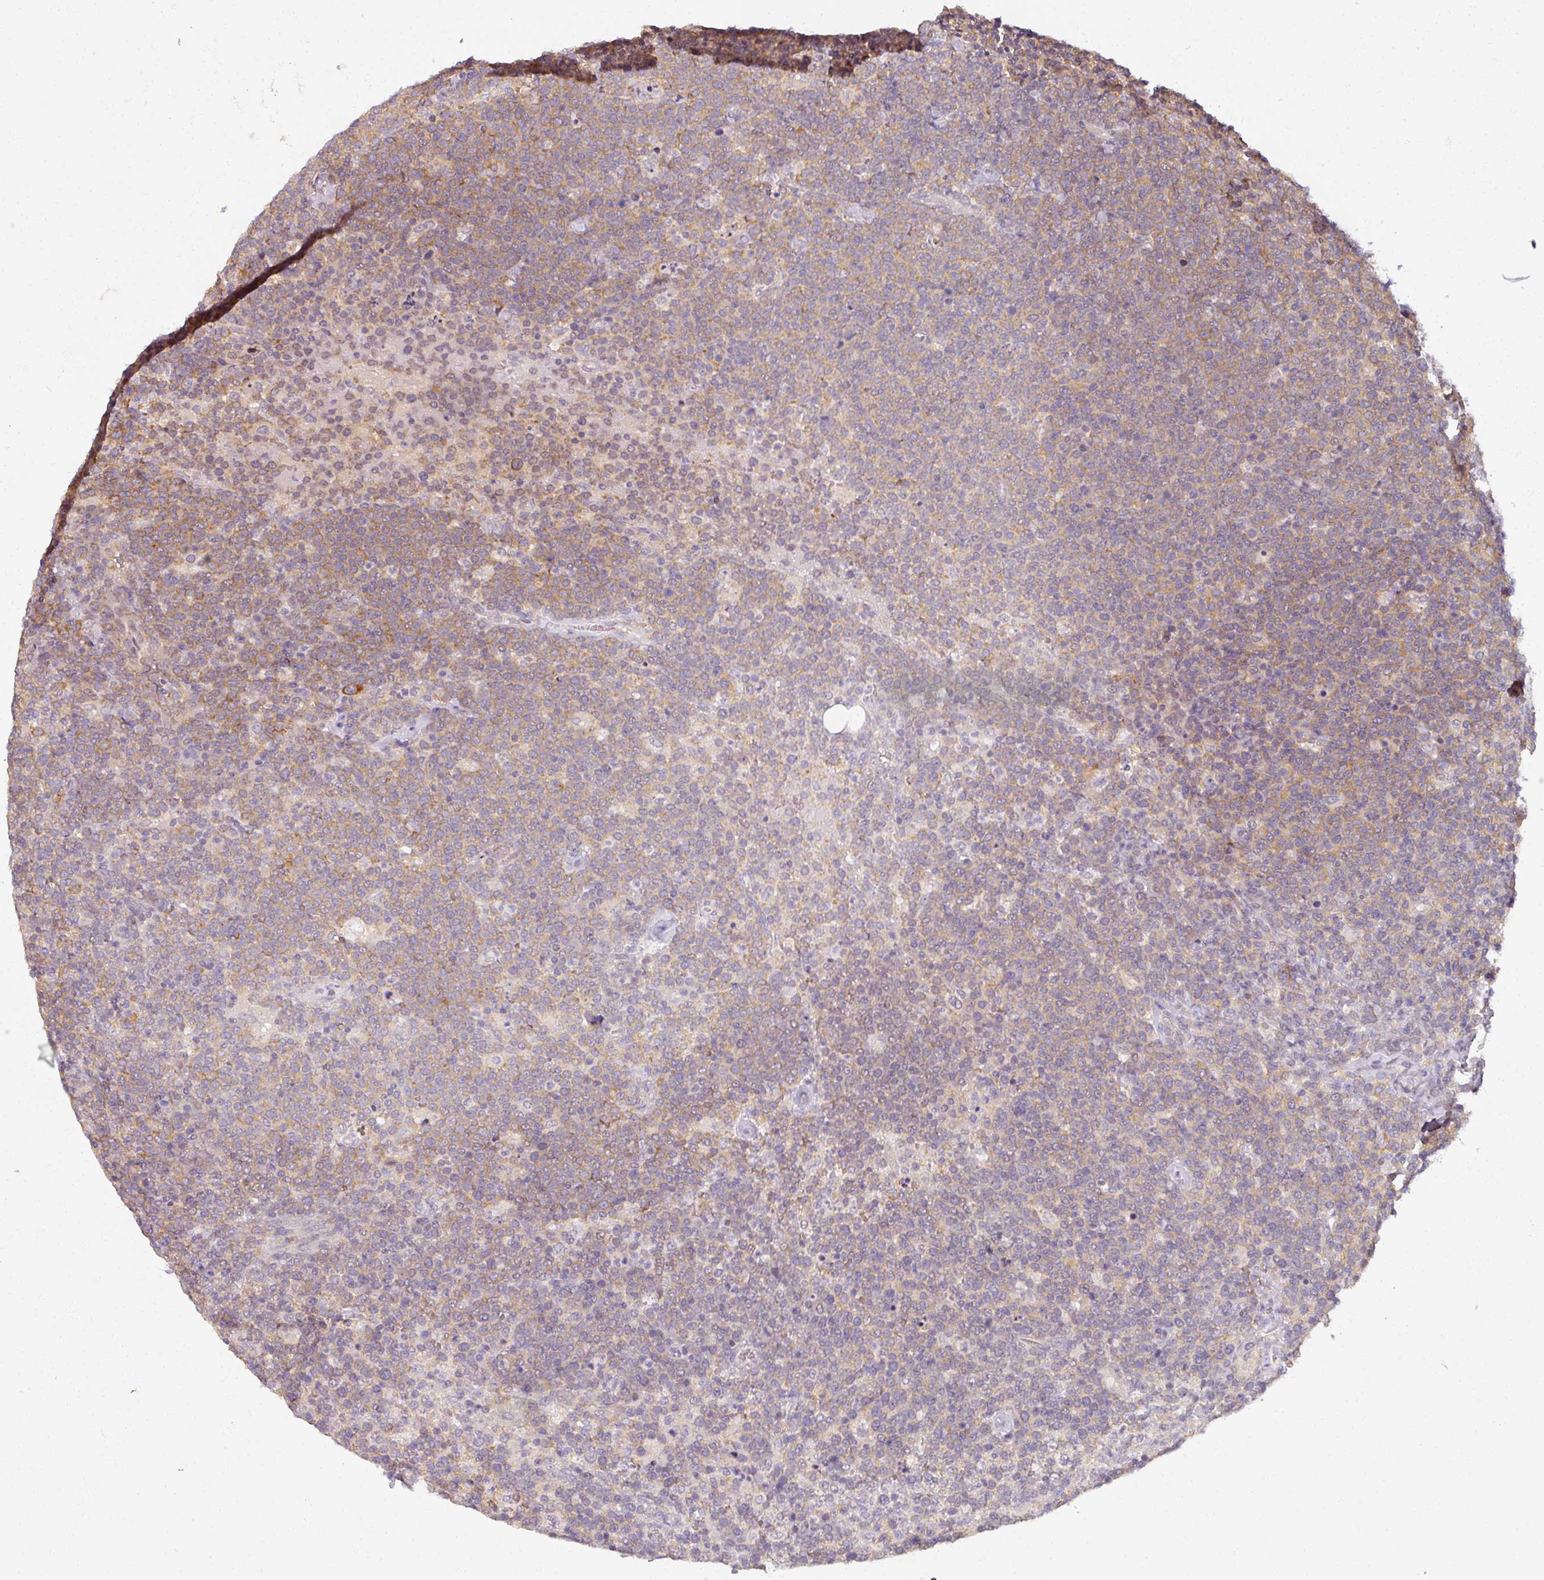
{"staining": {"intensity": "moderate", "quantity": "<25%", "location": "cytoplasmic/membranous"}, "tissue": "lymphoma", "cell_type": "Tumor cells", "image_type": "cancer", "snomed": [{"axis": "morphology", "description": "Malignant lymphoma, non-Hodgkin's type, High grade"}, {"axis": "topography", "description": "Lymph node"}], "caption": "The image demonstrates a brown stain indicating the presence of a protein in the cytoplasmic/membranous of tumor cells in high-grade malignant lymphoma, non-Hodgkin's type.", "gene": "AGPAT4", "patient": {"sex": "male", "age": 61}}